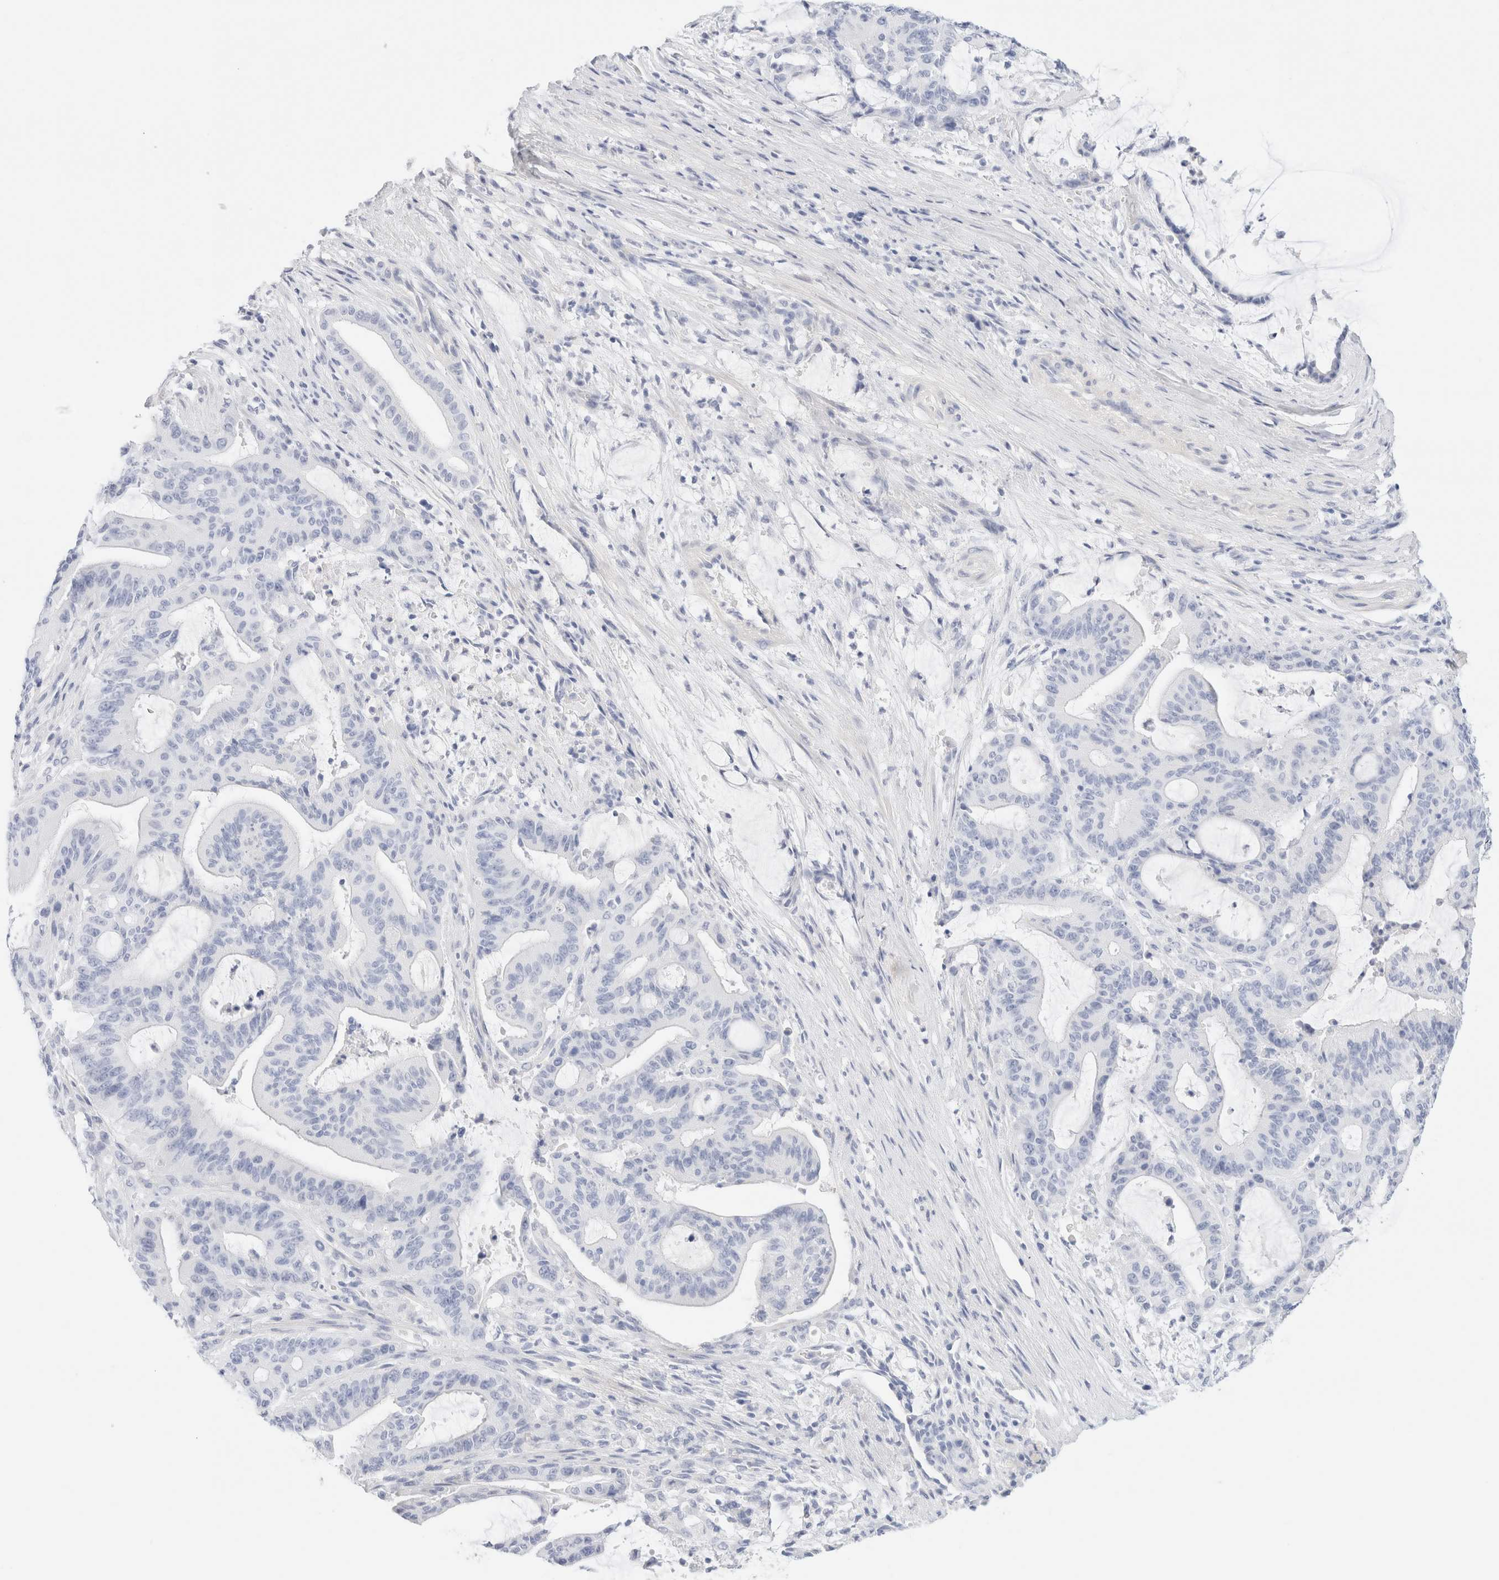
{"staining": {"intensity": "negative", "quantity": "none", "location": "none"}, "tissue": "liver cancer", "cell_type": "Tumor cells", "image_type": "cancer", "snomed": [{"axis": "morphology", "description": "Normal tissue, NOS"}, {"axis": "morphology", "description": "Cholangiocarcinoma"}, {"axis": "topography", "description": "Liver"}, {"axis": "topography", "description": "Peripheral nerve tissue"}], "caption": "Protein analysis of liver cancer displays no significant expression in tumor cells. The staining is performed using DAB (3,3'-diaminobenzidine) brown chromogen with nuclei counter-stained in using hematoxylin.", "gene": "DPYS", "patient": {"sex": "female", "age": 73}}